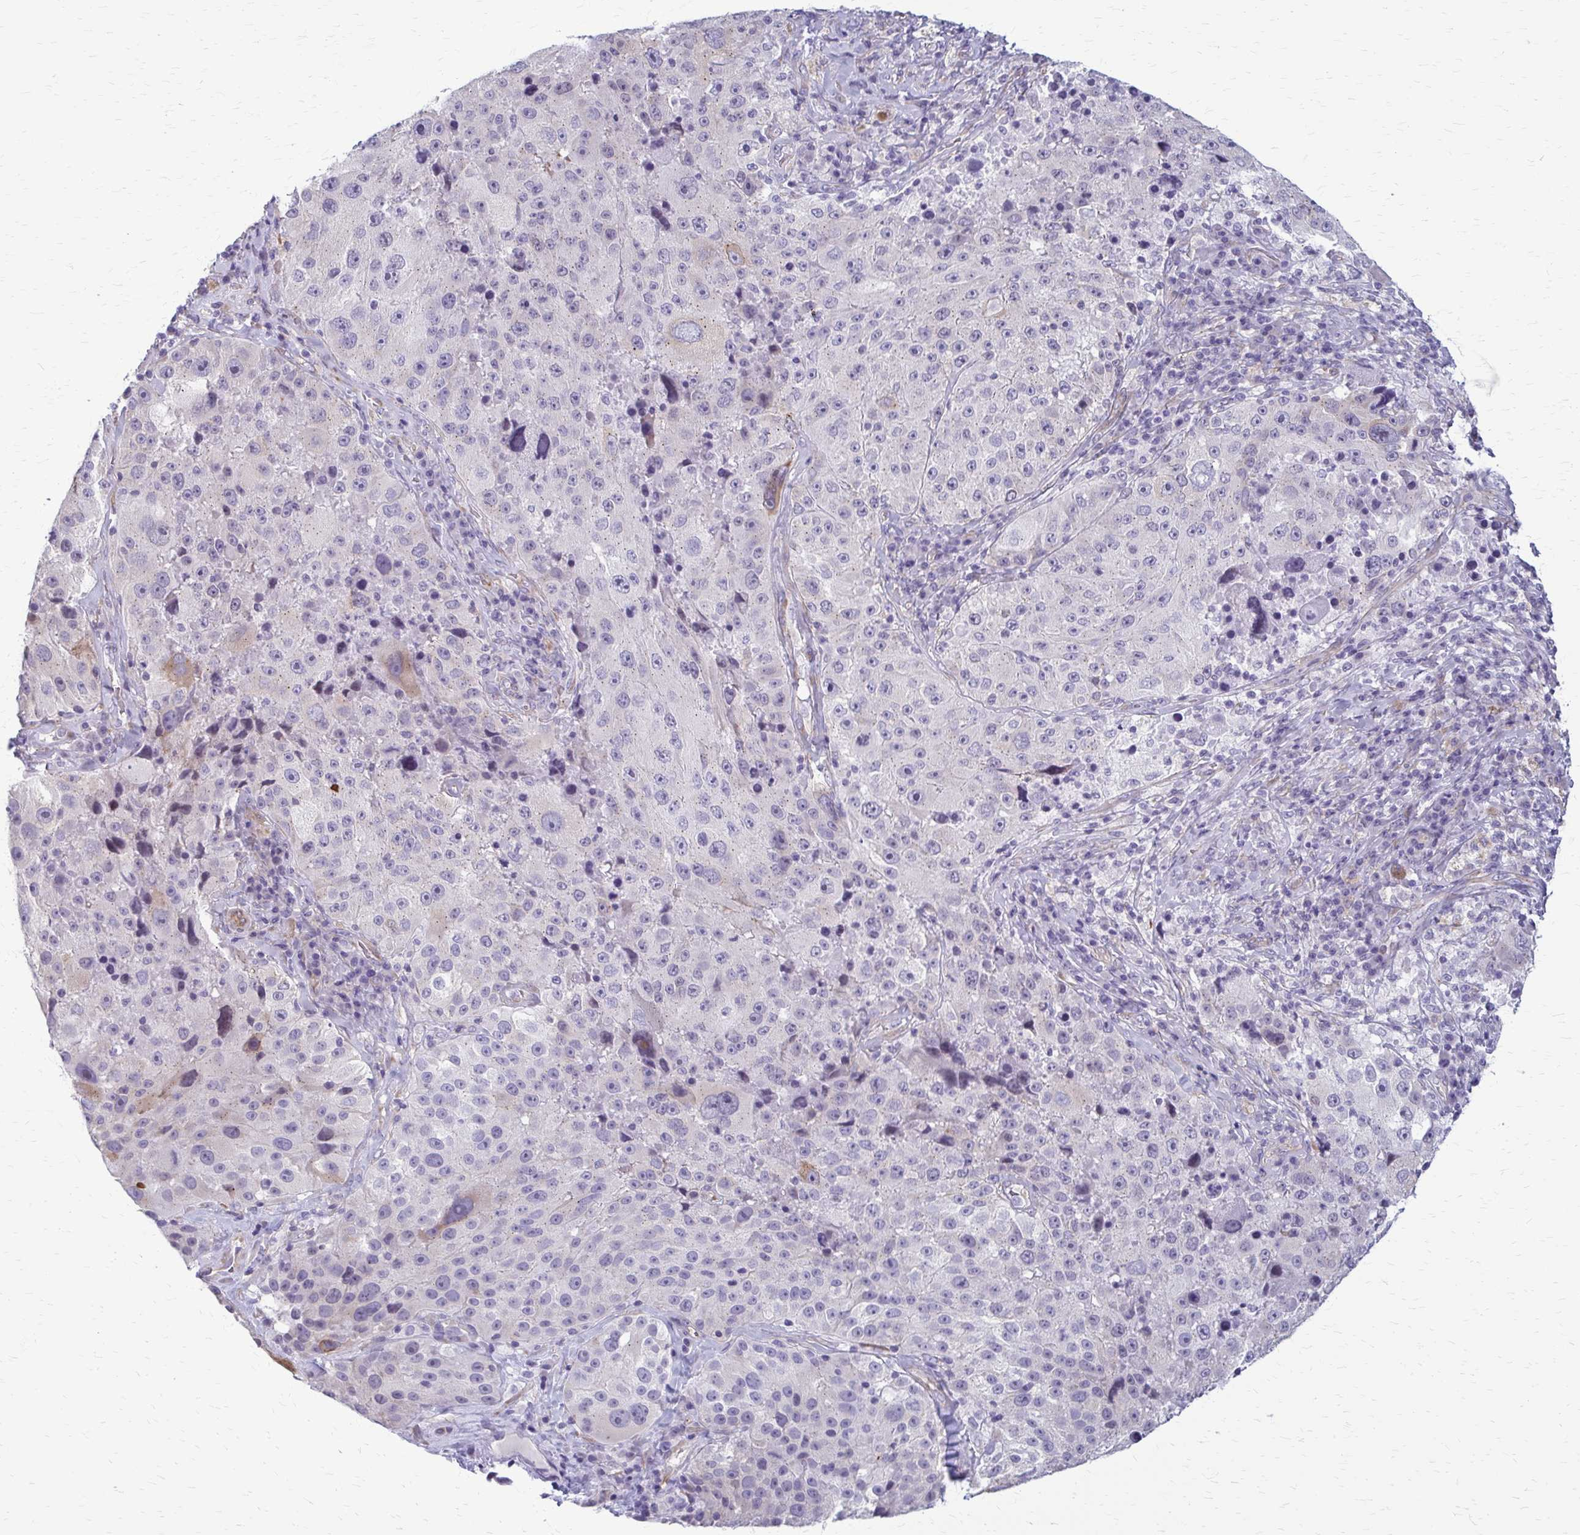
{"staining": {"intensity": "negative", "quantity": "none", "location": "none"}, "tissue": "melanoma", "cell_type": "Tumor cells", "image_type": "cancer", "snomed": [{"axis": "morphology", "description": "Malignant melanoma, Metastatic site"}, {"axis": "topography", "description": "Lymph node"}], "caption": "Photomicrograph shows no significant protein expression in tumor cells of melanoma. The staining is performed using DAB (3,3'-diaminobenzidine) brown chromogen with nuclei counter-stained in using hematoxylin.", "gene": "DEPP1", "patient": {"sex": "male", "age": 62}}